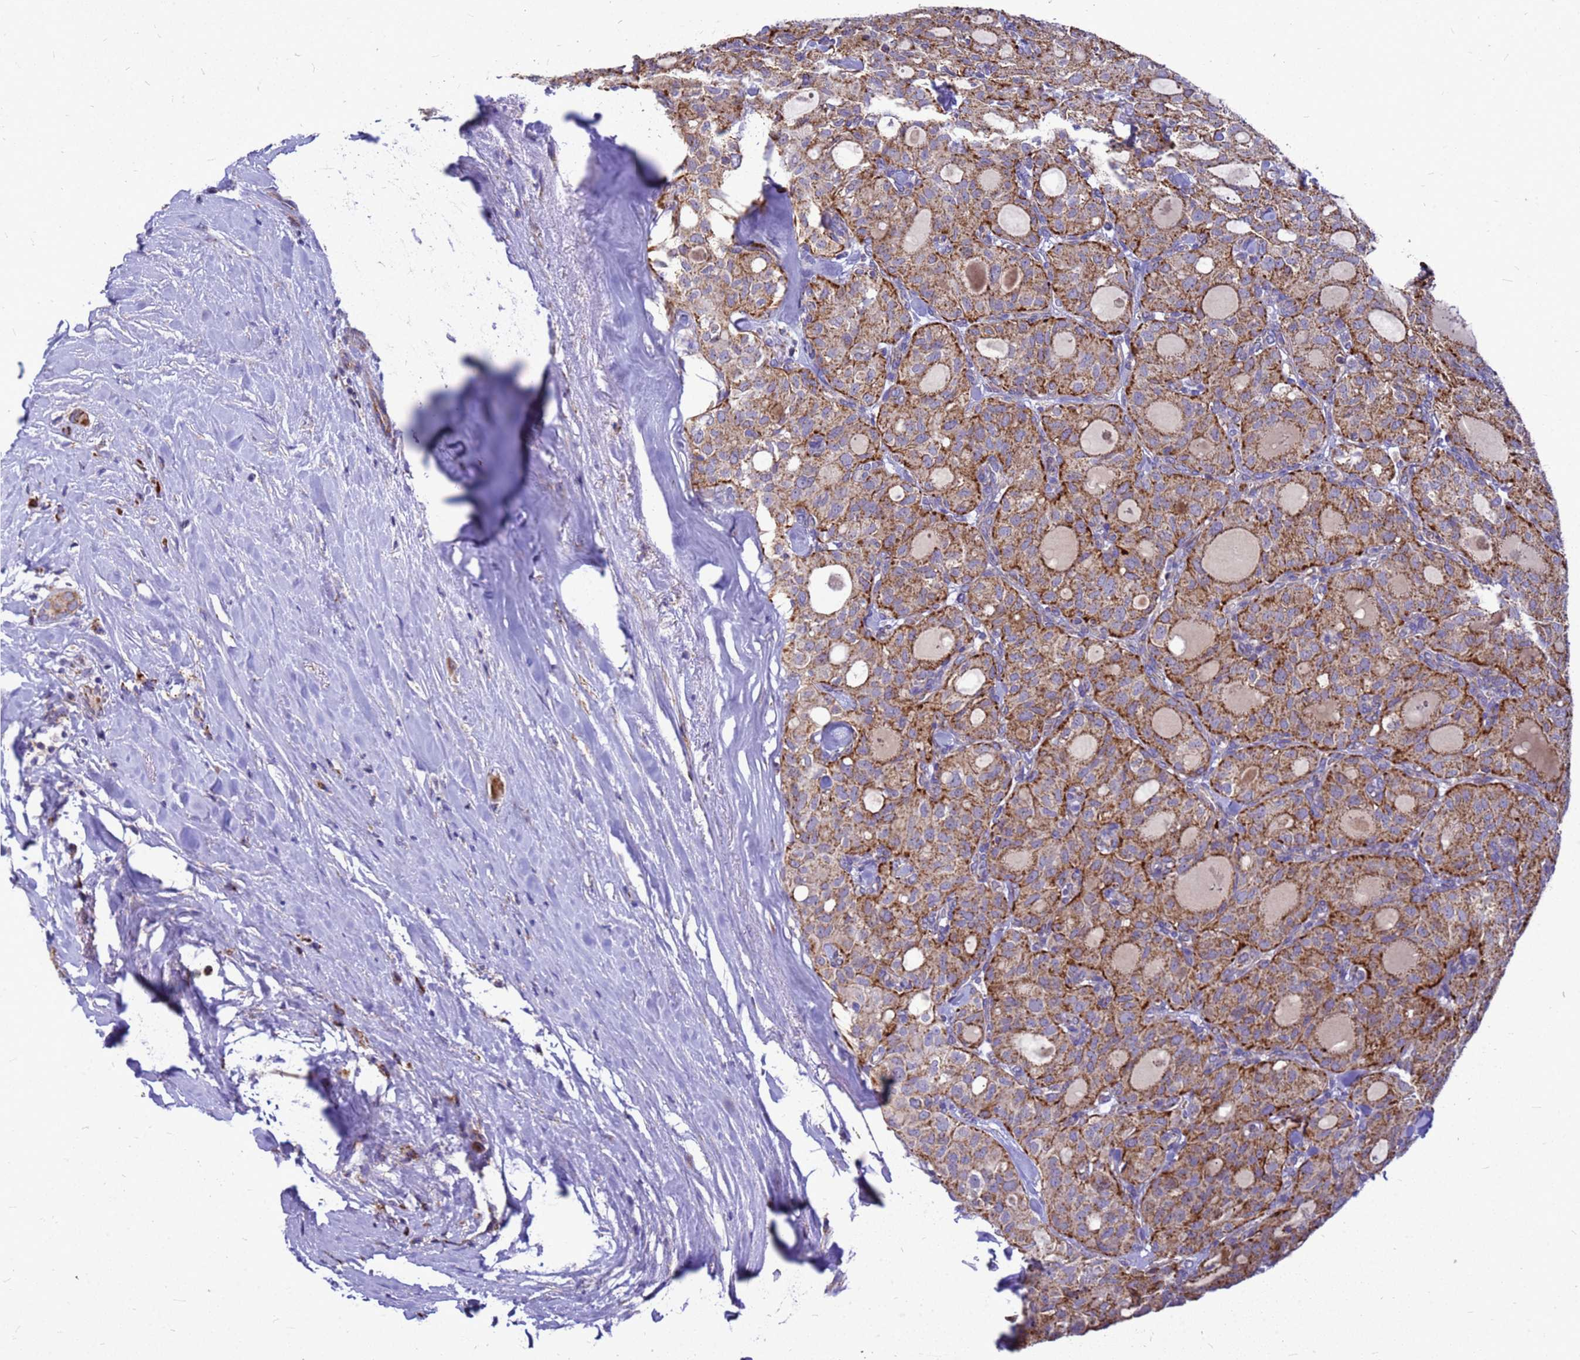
{"staining": {"intensity": "moderate", "quantity": ">75%", "location": "cytoplasmic/membranous"}, "tissue": "thyroid cancer", "cell_type": "Tumor cells", "image_type": "cancer", "snomed": [{"axis": "morphology", "description": "Follicular adenoma carcinoma, NOS"}, {"axis": "topography", "description": "Thyroid gland"}], "caption": "High-power microscopy captured an IHC micrograph of follicular adenoma carcinoma (thyroid), revealing moderate cytoplasmic/membranous expression in about >75% of tumor cells.", "gene": "CMC4", "patient": {"sex": "male", "age": 75}}